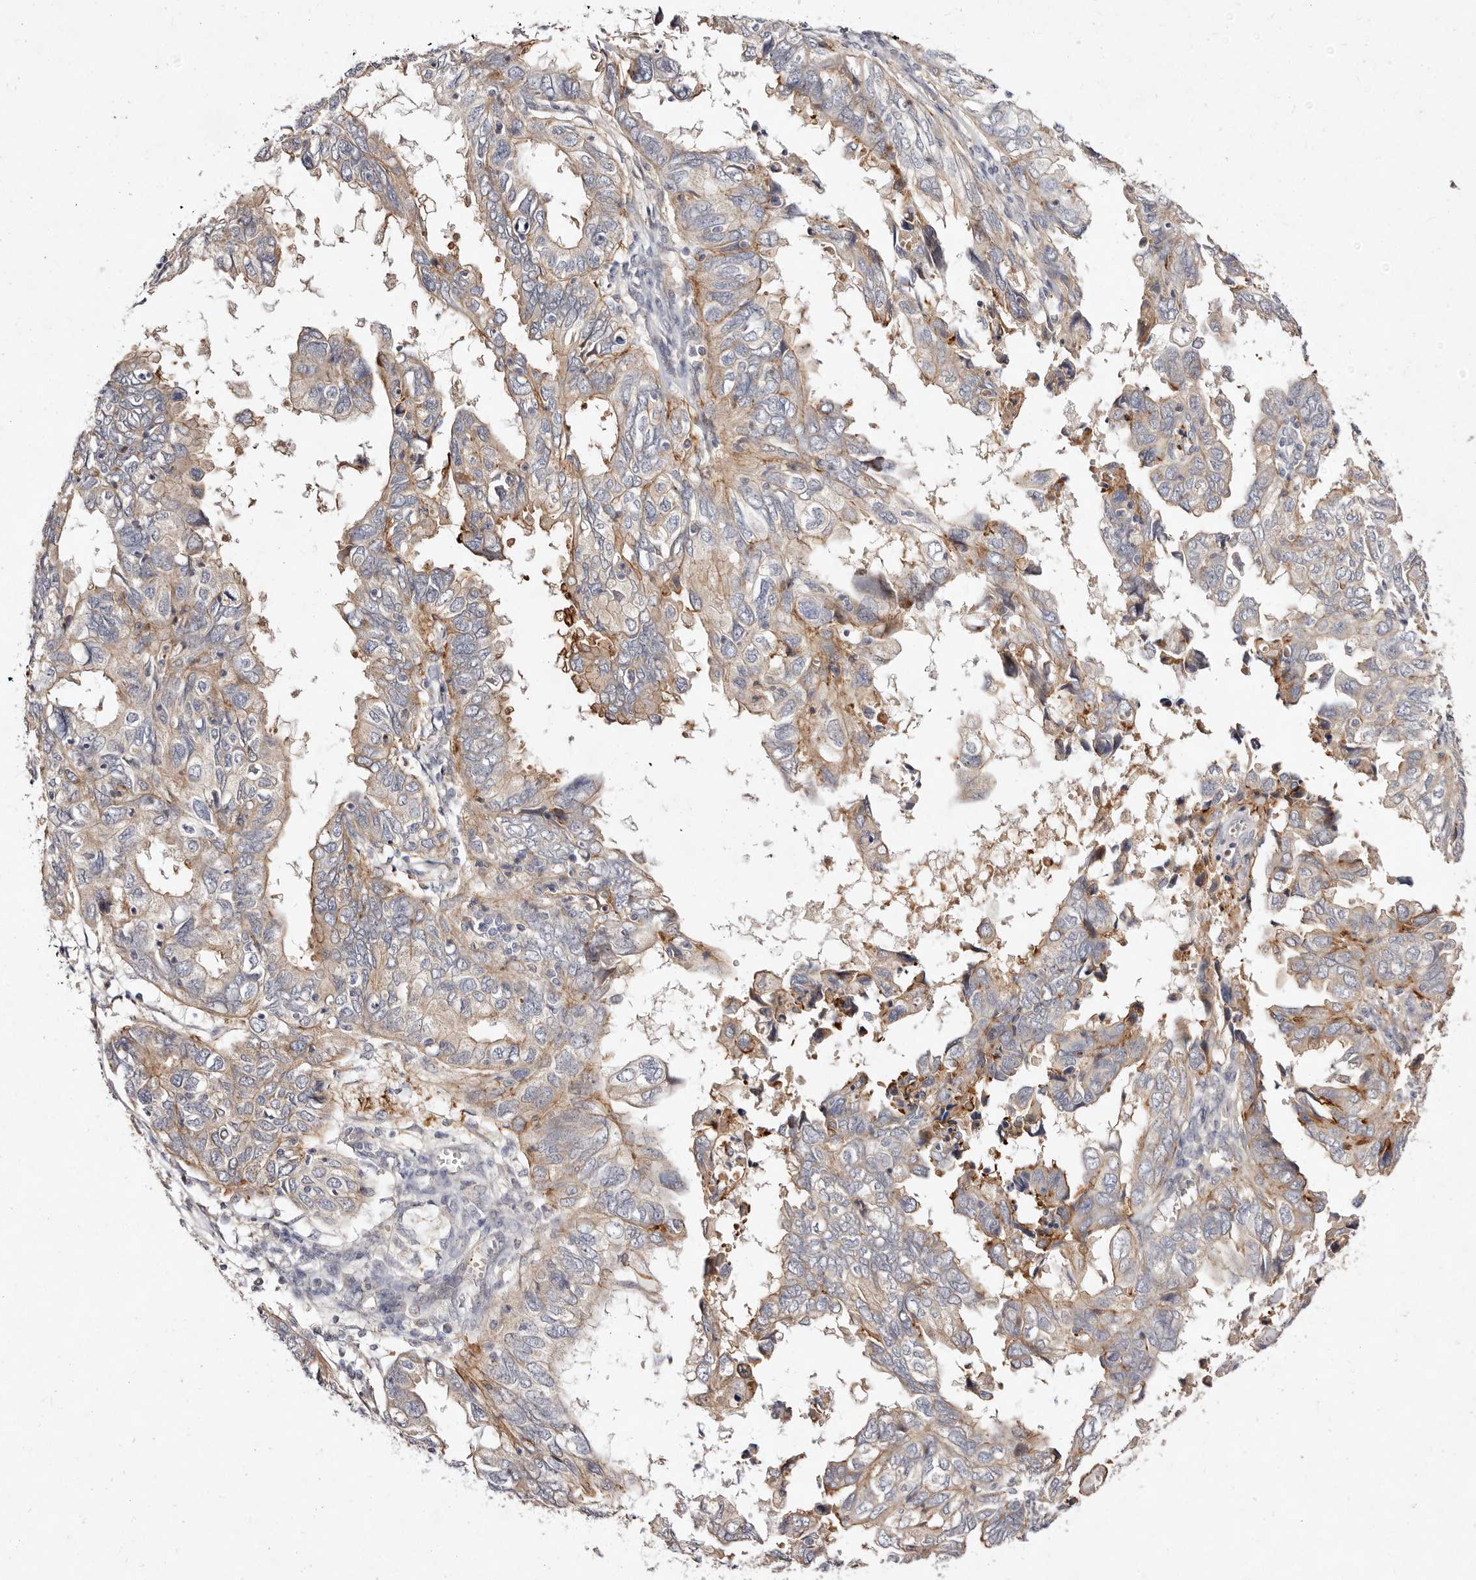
{"staining": {"intensity": "moderate", "quantity": "<25%", "location": "cytoplasmic/membranous"}, "tissue": "endometrial cancer", "cell_type": "Tumor cells", "image_type": "cancer", "snomed": [{"axis": "morphology", "description": "Adenocarcinoma, NOS"}, {"axis": "topography", "description": "Uterus"}], "caption": "Immunohistochemistry histopathology image of human adenocarcinoma (endometrial) stained for a protein (brown), which demonstrates low levels of moderate cytoplasmic/membranous expression in approximately <25% of tumor cells.", "gene": "MTMR11", "patient": {"sex": "female", "age": 77}}